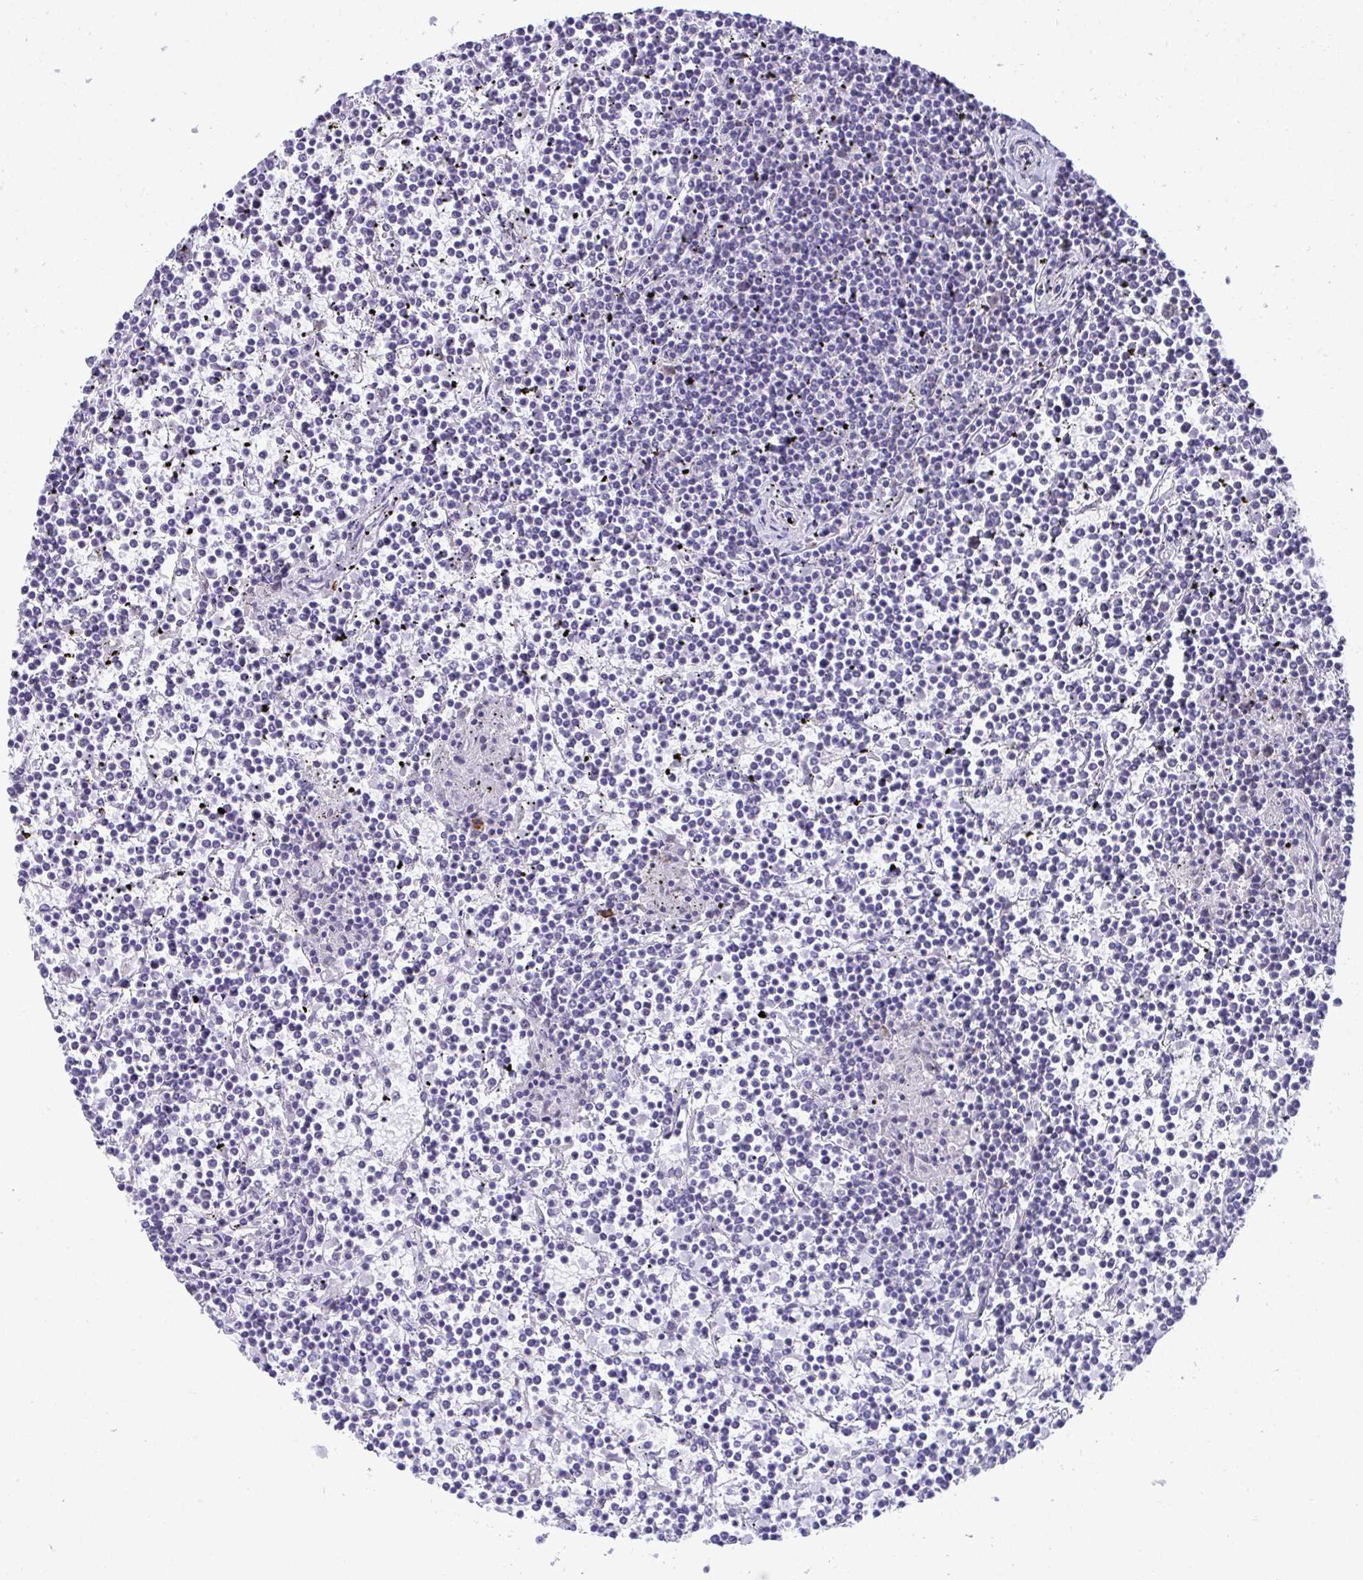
{"staining": {"intensity": "negative", "quantity": "none", "location": "none"}, "tissue": "lymphoma", "cell_type": "Tumor cells", "image_type": "cancer", "snomed": [{"axis": "morphology", "description": "Malignant lymphoma, non-Hodgkin's type, Low grade"}, {"axis": "topography", "description": "Spleen"}], "caption": "Immunohistochemistry photomicrograph of human malignant lymphoma, non-Hodgkin's type (low-grade) stained for a protein (brown), which exhibits no expression in tumor cells. (DAB (3,3'-diaminobenzidine) immunohistochemistry, high magnification).", "gene": "PUS7L", "patient": {"sex": "female", "age": 19}}